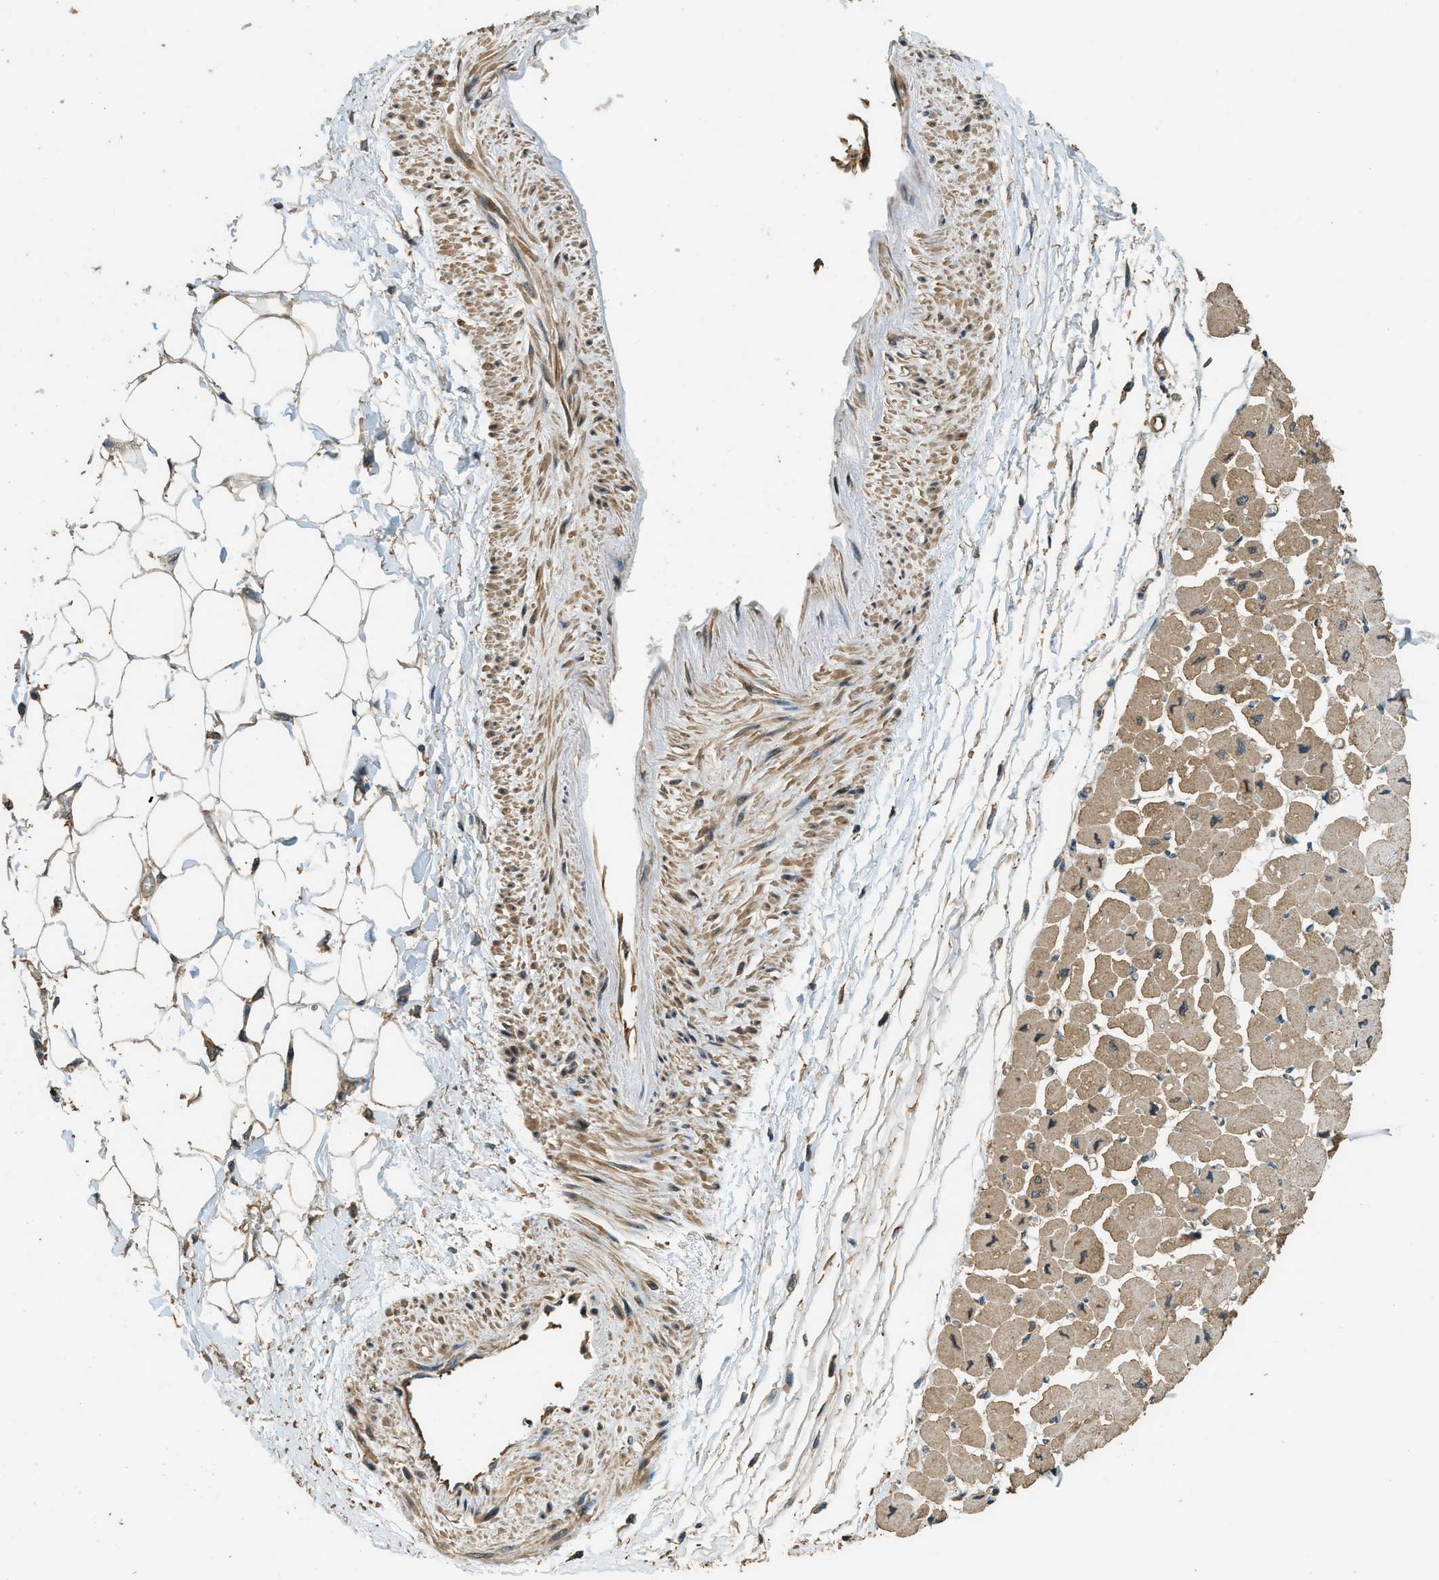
{"staining": {"intensity": "moderate", "quantity": ">75%", "location": "cytoplasmic/membranous"}, "tissue": "heart muscle", "cell_type": "Cardiomyocytes", "image_type": "normal", "snomed": [{"axis": "morphology", "description": "Normal tissue, NOS"}, {"axis": "topography", "description": "Heart"}], "caption": "Brown immunohistochemical staining in normal human heart muscle shows moderate cytoplasmic/membranous expression in approximately >75% of cardiomyocytes.", "gene": "MARS1", "patient": {"sex": "female", "age": 54}}